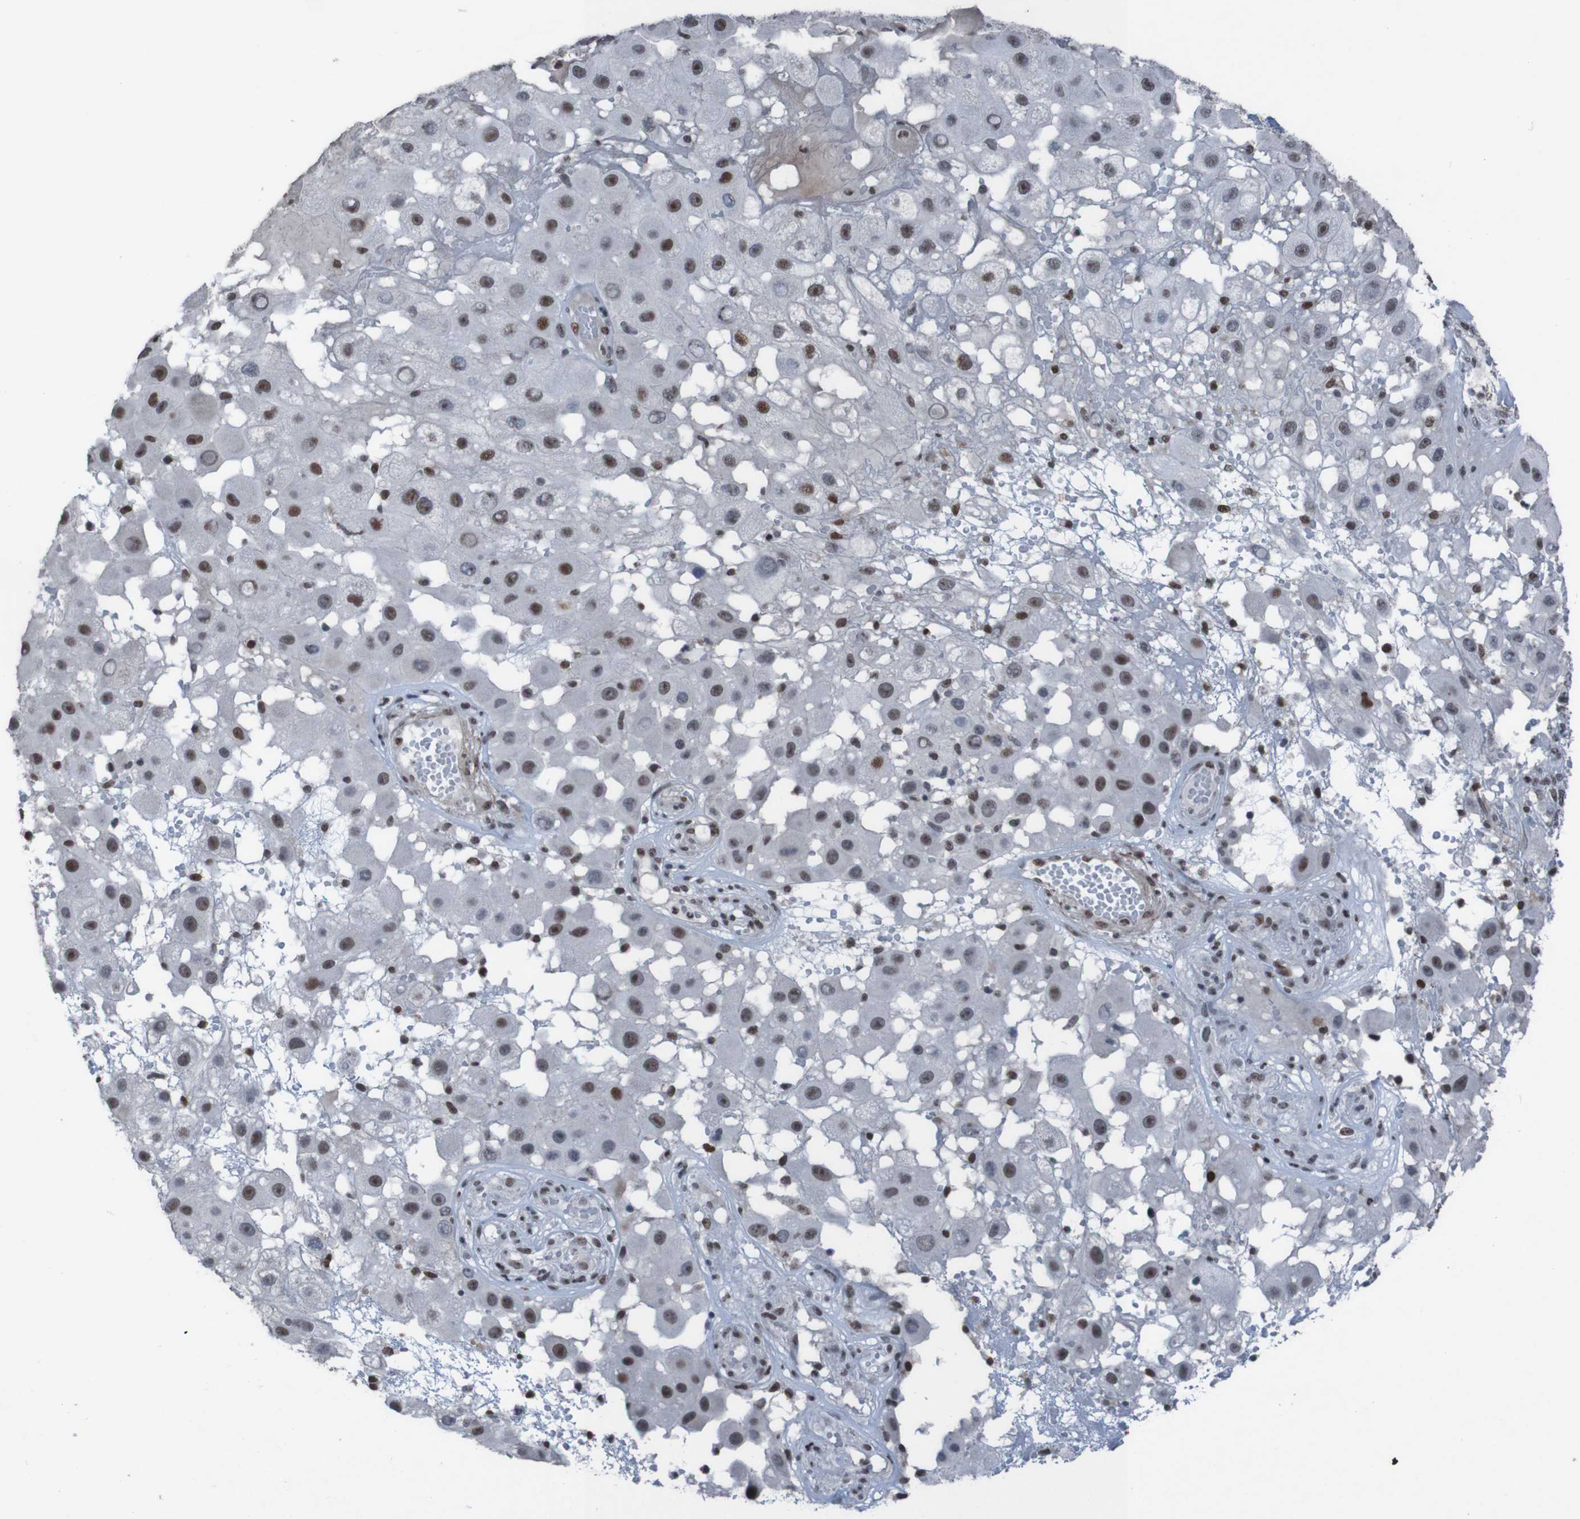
{"staining": {"intensity": "strong", "quantity": "25%-75%", "location": "nuclear"}, "tissue": "melanoma", "cell_type": "Tumor cells", "image_type": "cancer", "snomed": [{"axis": "morphology", "description": "Malignant melanoma, NOS"}, {"axis": "topography", "description": "Skin"}], "caption": "The micrograph demonstrates staining of melanoma, revealing strong nuclear protein staining (brown color) within tumor cells.", "gene": "PHF2", "patient": {"sex": "female", "age": 81}}